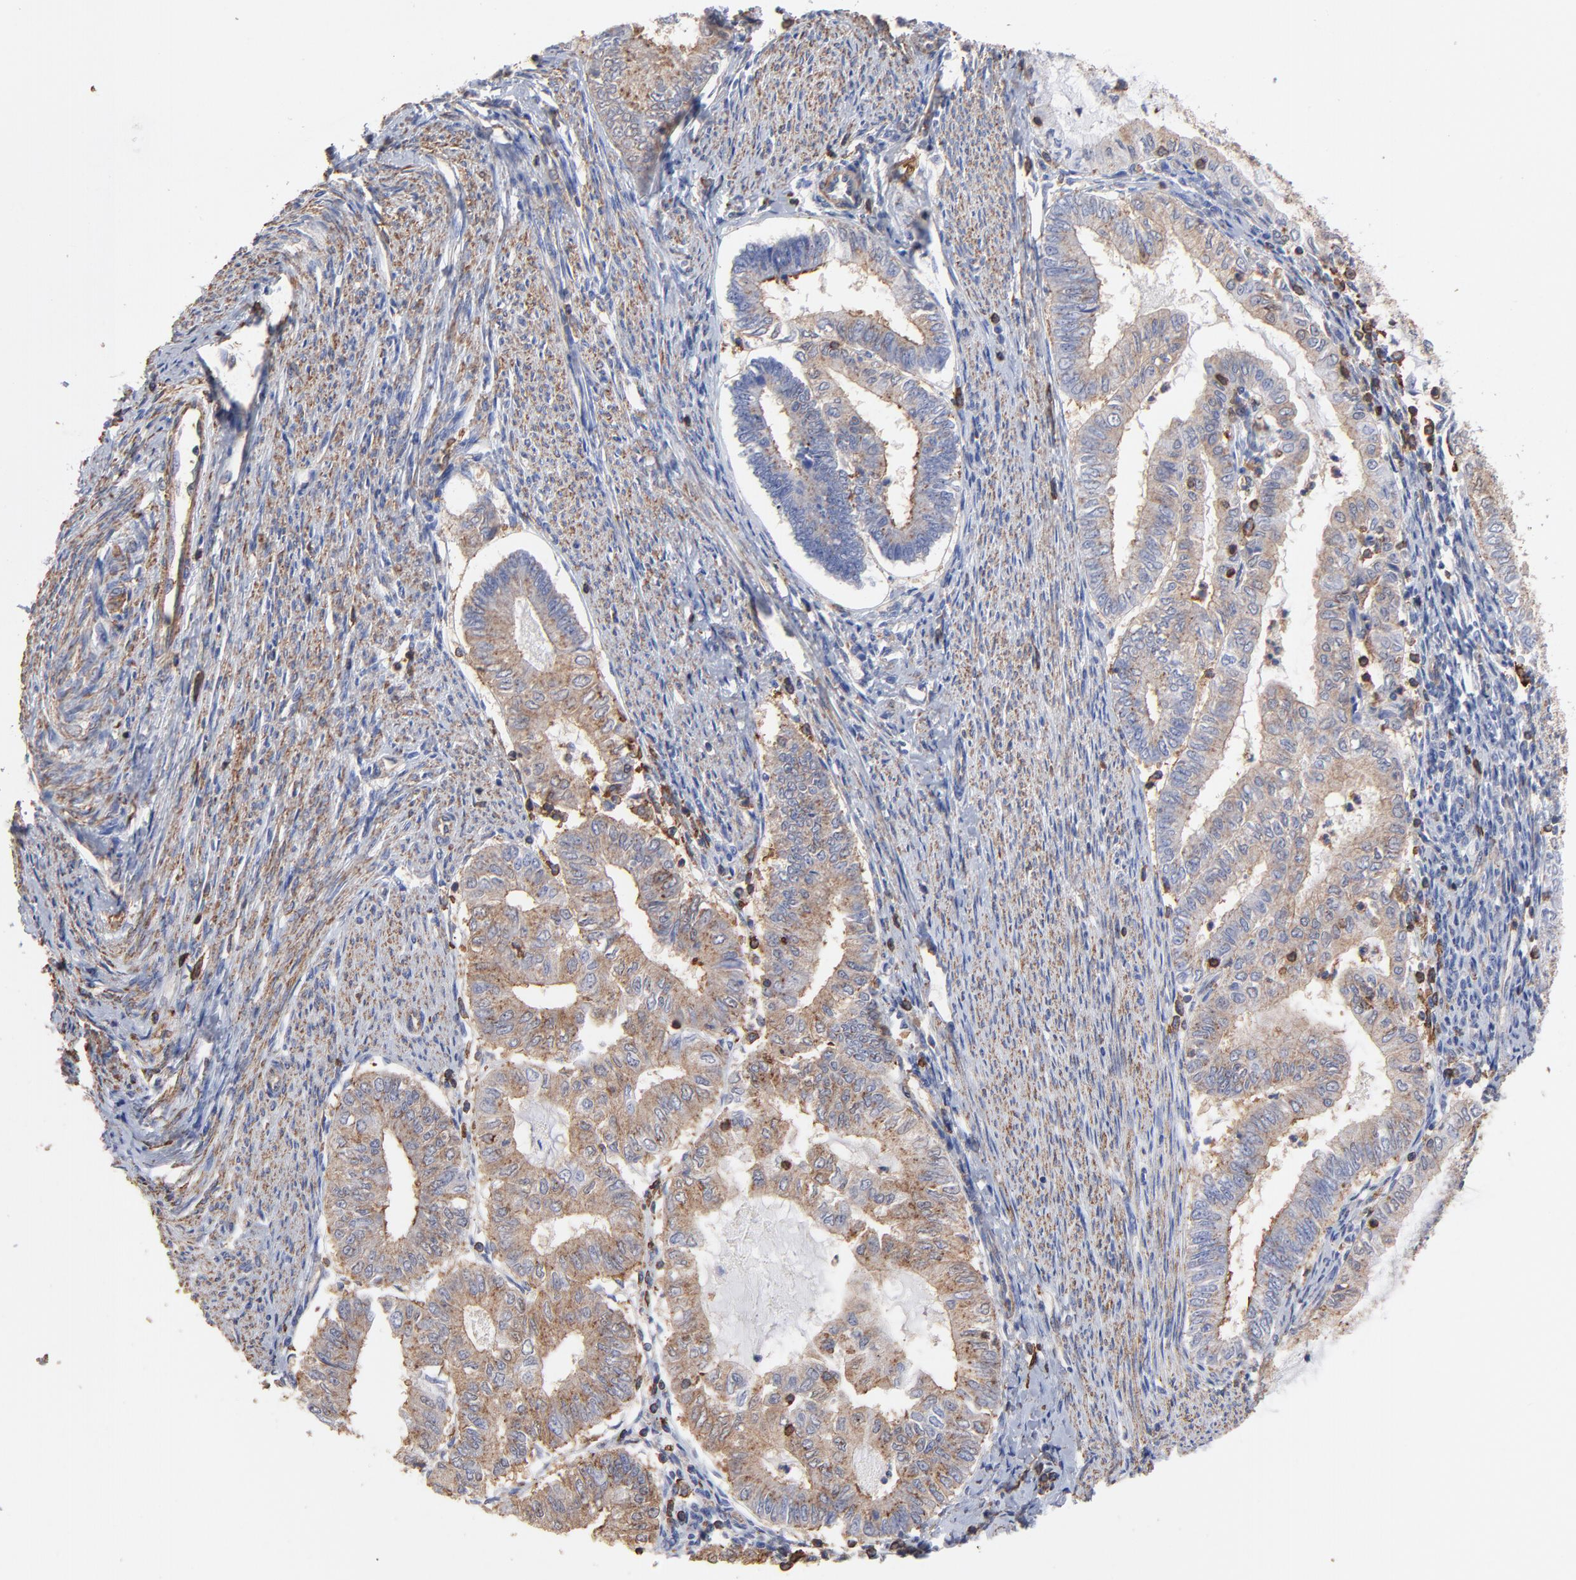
{"staining": {"intensity": "weak", "quantity": "25%-75%", "location": "cytoplasmic/membranous"}, "tissue": "endometrial cancer", "cell_type": "Tumor cells", "image_type": "cancer", "snomed": [{"axis": "morphology", "description": "Adenocarcinoma, NOS"}, {"axis": "topography", "description": "Endometrium"}], "caption": "Endometrial adenocarcinoma stained for a protein (brown) demonstrates weak cytoplasmic/membranous positive staining in approximately 25%-75% of tumor cells.", "gene": "ASL", "patient": {"sex": "female", "age": 66}}